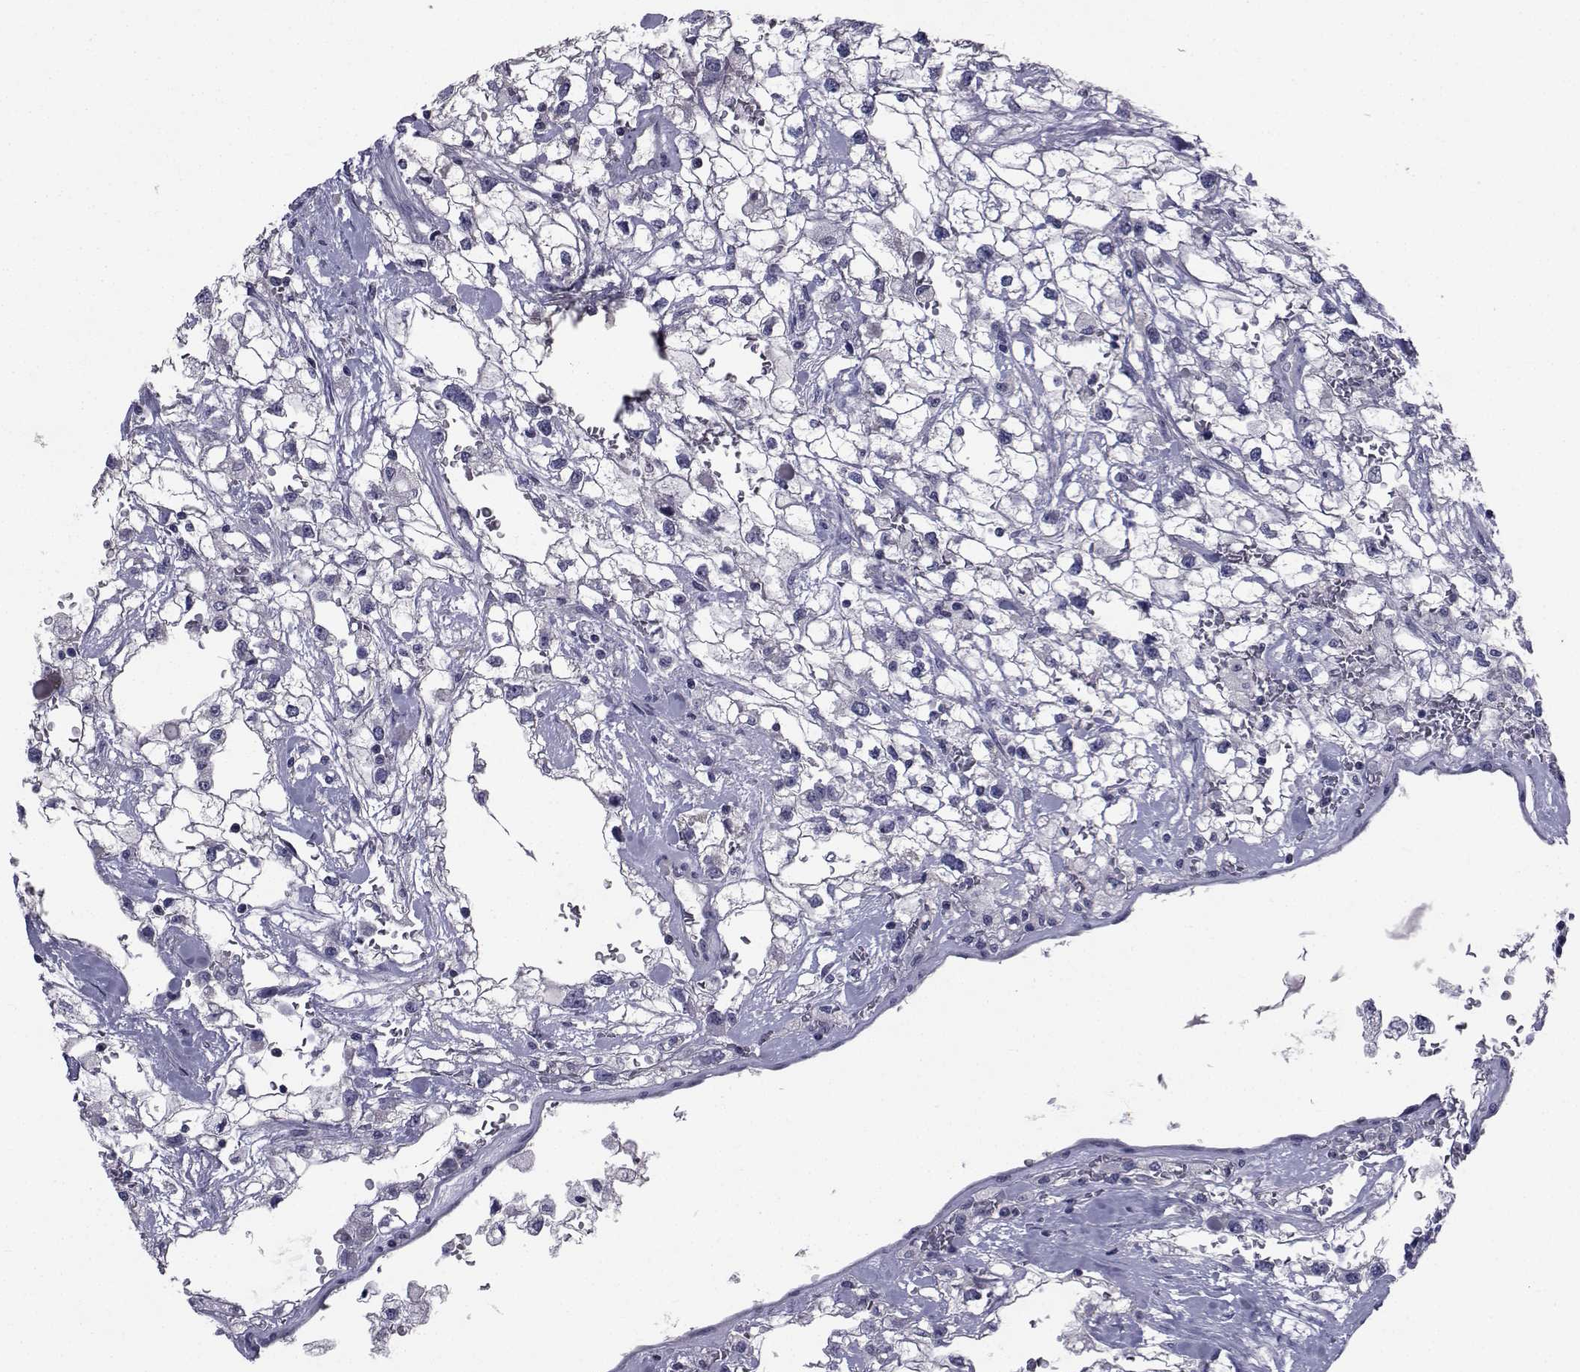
{"staining": {"intensity": "negative", "quantity": "none", "location": "none"}, "tissue": "renal cancer", "cell_type": "Tumor cells", "image_type": "cancer", "snomed": [{"axis": "morphology", "description": "Adenocarcinoma, NOS"}, {"axis": "topography", "description": "Kidney"}], "caption": "Renal cancer was stained to show a protein in brown. There is no significant staining in tumor cells.", "gene": "CHRNA1", "patient": {"sex": "male", "age": 59}}